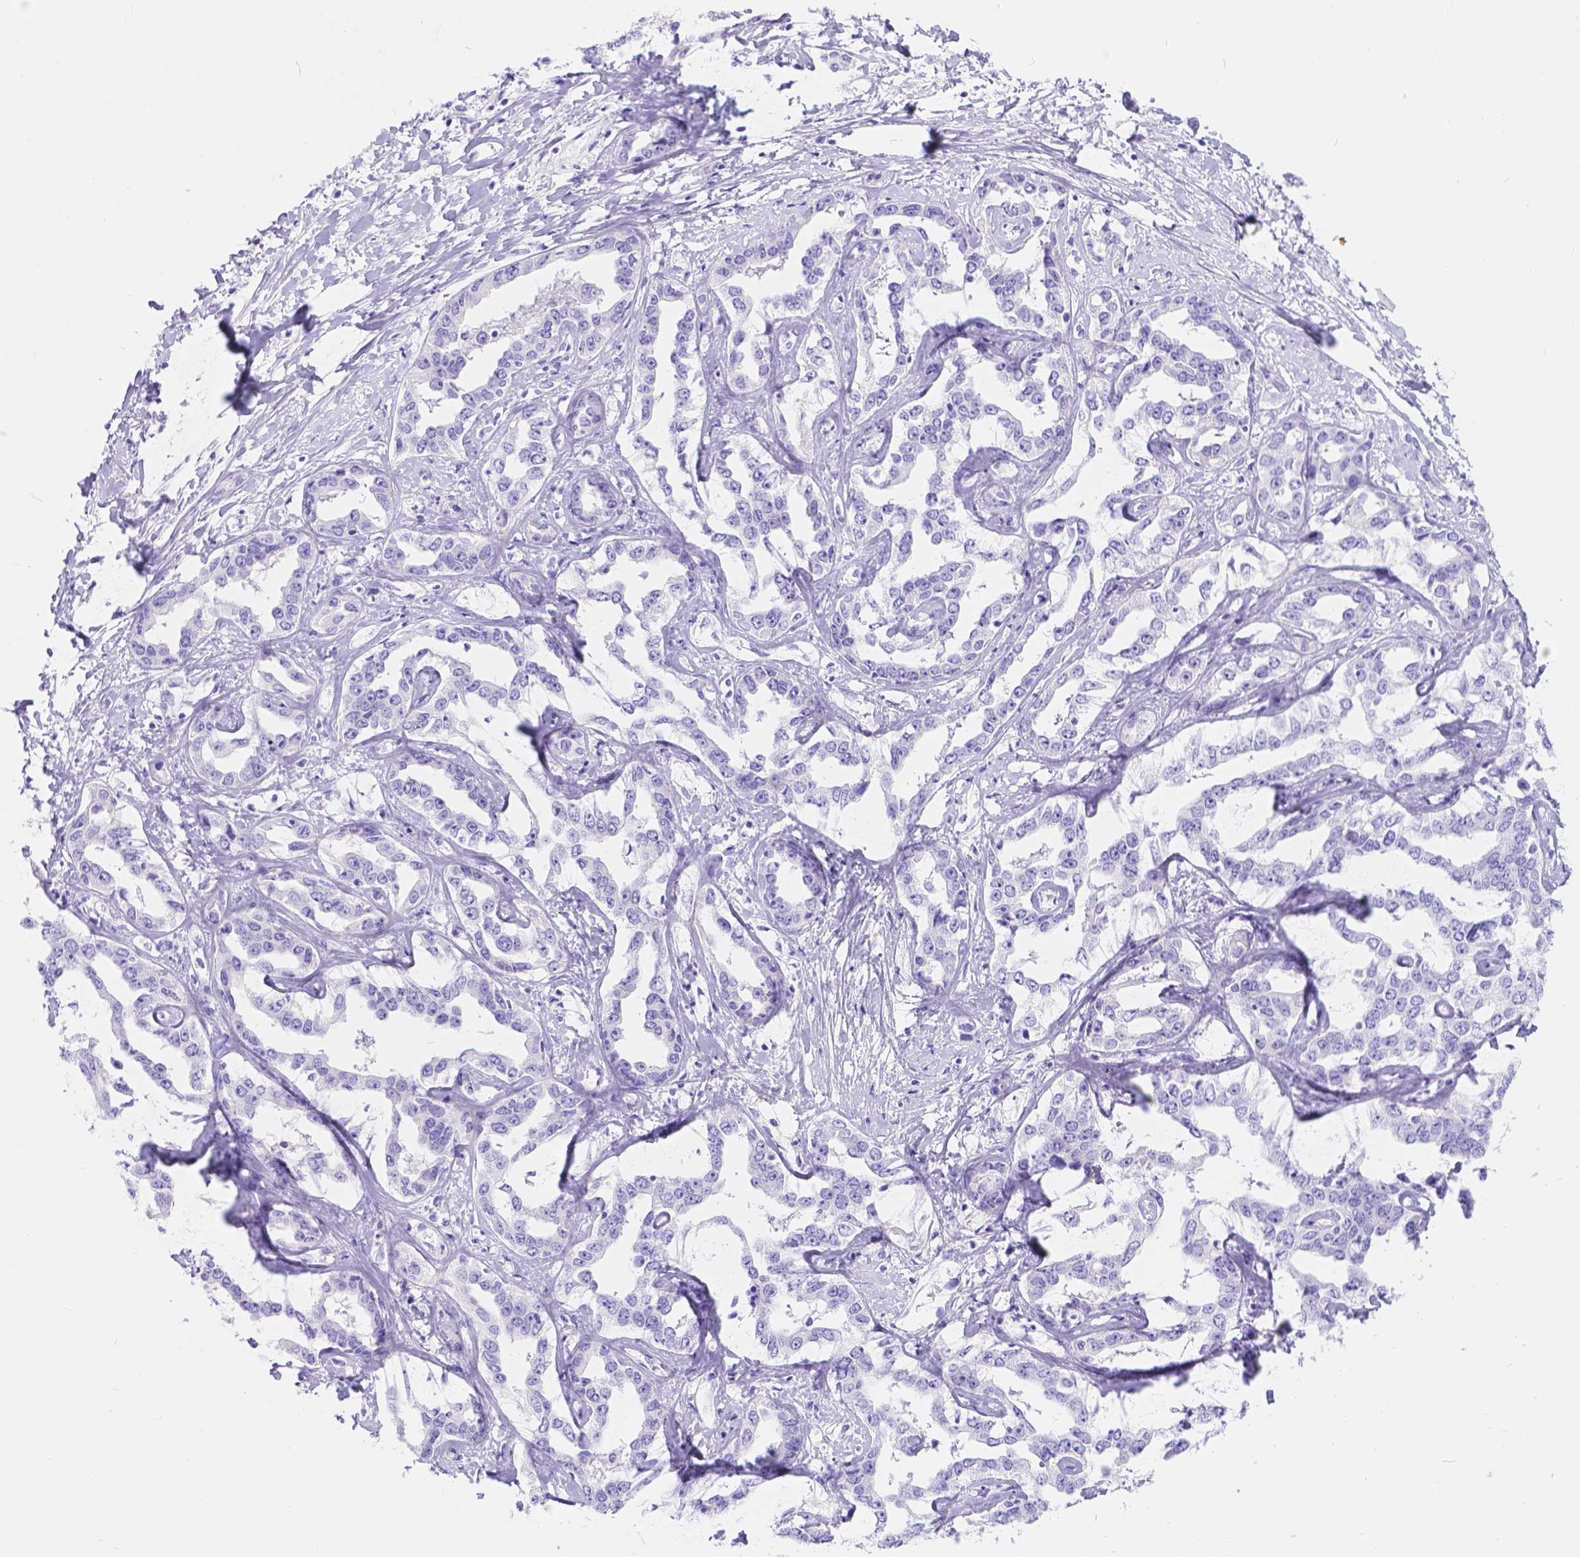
{"staining": {"intensity": "negative", "quantity": "none", "location": "none"}, "tissue": "liver cancer", "cell_type": "Tumor cells", "image_type": "cancer", "snomed": [{"axis": "morphology", "description": "Cholangiocarcinoma"}, {"axis": "topography", "description": "Liver"}], "caption": "Protein analysis of liver cholangiocarcinoma demonstrates no significant staining in tumor cells. (Immunohistochemistry (ihc), brightfield microscopy, high magnification).", "gene": "KLHL10", "patient": {"sex": "male", "age": 59}}